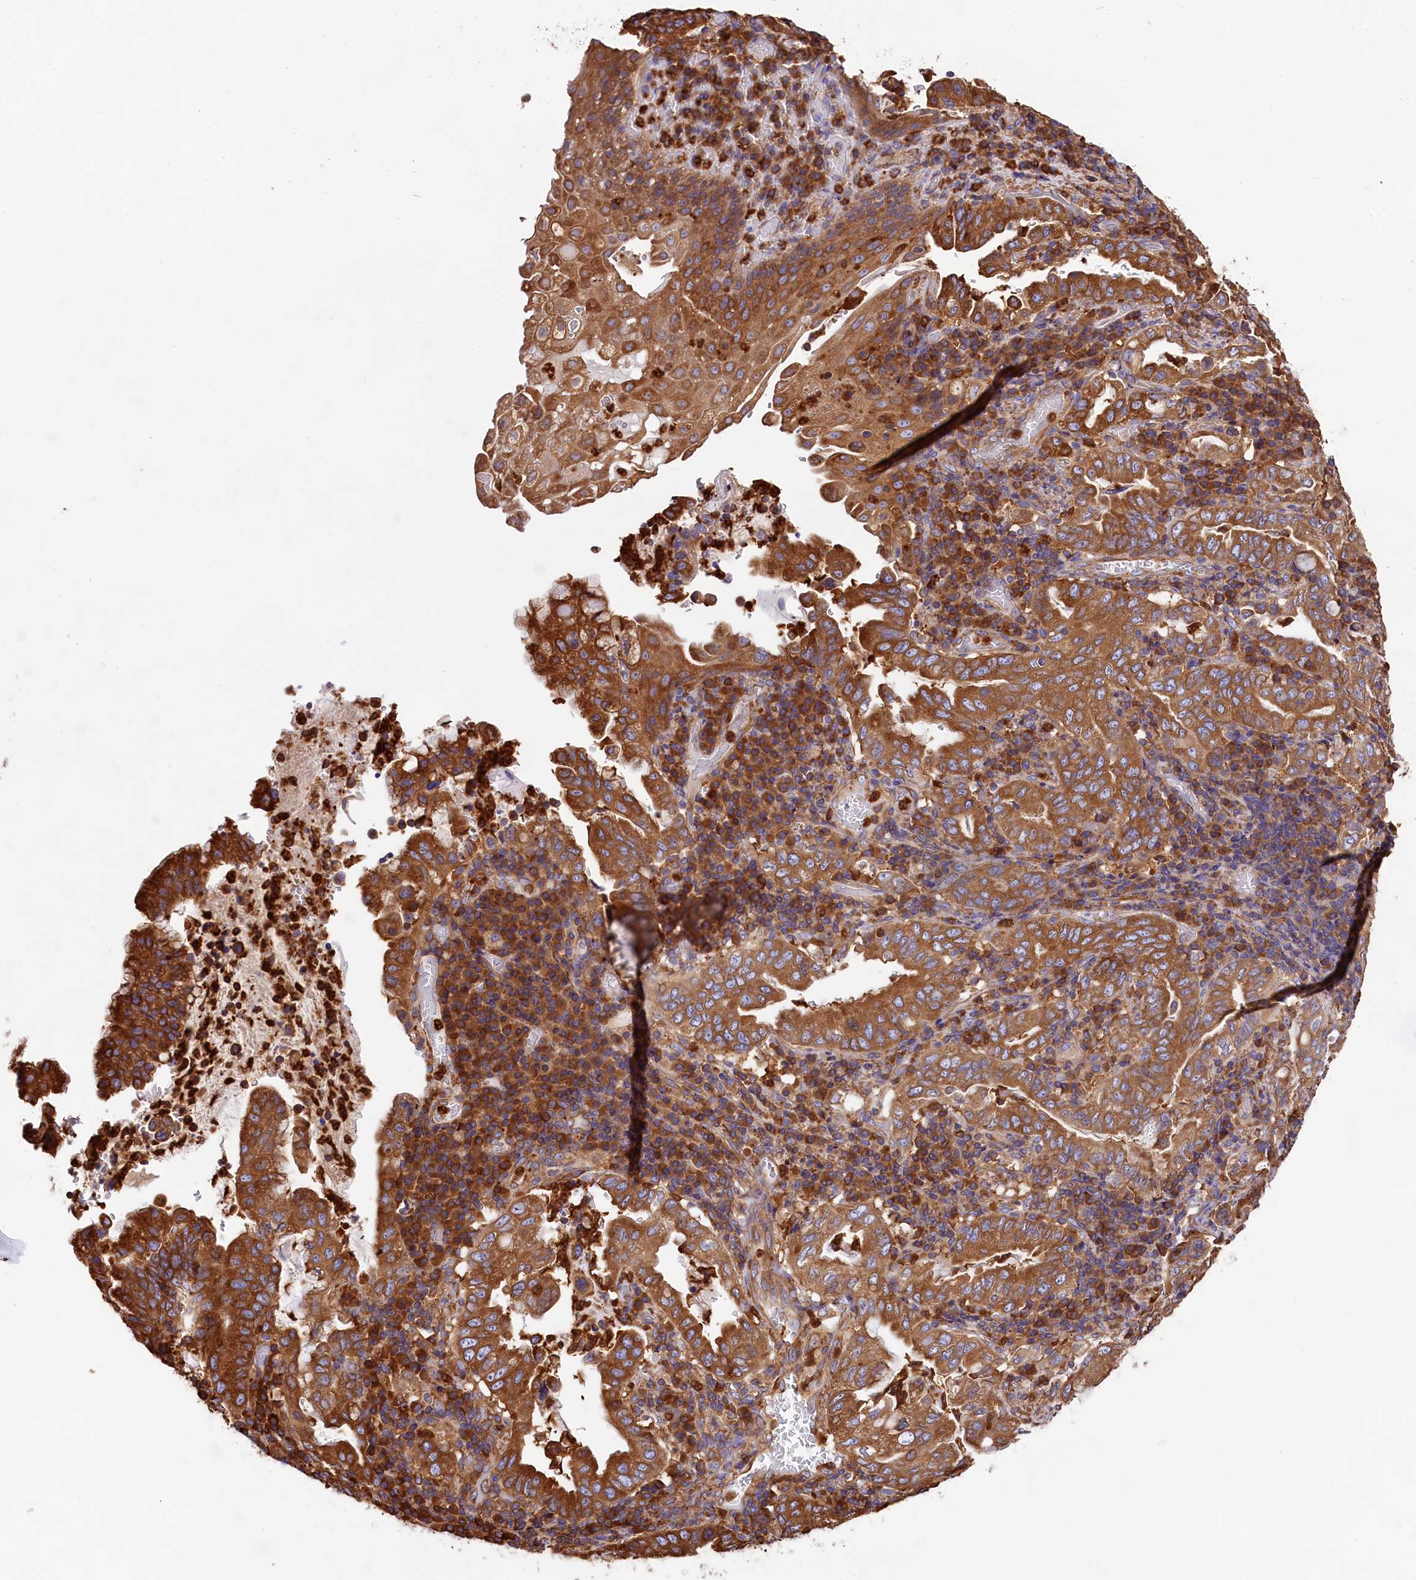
{"staining": {"intensity": "strong", "quantity": ">75%", "location": "cytoplasmic/membranous"}, "tissue": "stomach cancer", "cell_type": "Tumor cells", "image_type": "cancer", "snomed": [{"axis": "morphology", "description": "Normal tissue, NOS"}, {"axis": "morphology", "description": "Adenocarcinoma, NOS"}, {"axis": "topography", "description": "Esophagus"}, {"axis": "topography", "description": "Stomach, upper"}, {"axis": "topography", "description": "Peripheral nerve tissue"}], "caption": "This micrograph exhibits immunohistochemistry staining of stomach cancer (adenocarcinoma), with high strong cytoplasmic/membranous positivity in approximately >75% of tumor cells.", "gene": "GYS1", "patient": {"sex": "male", "age": 62}}